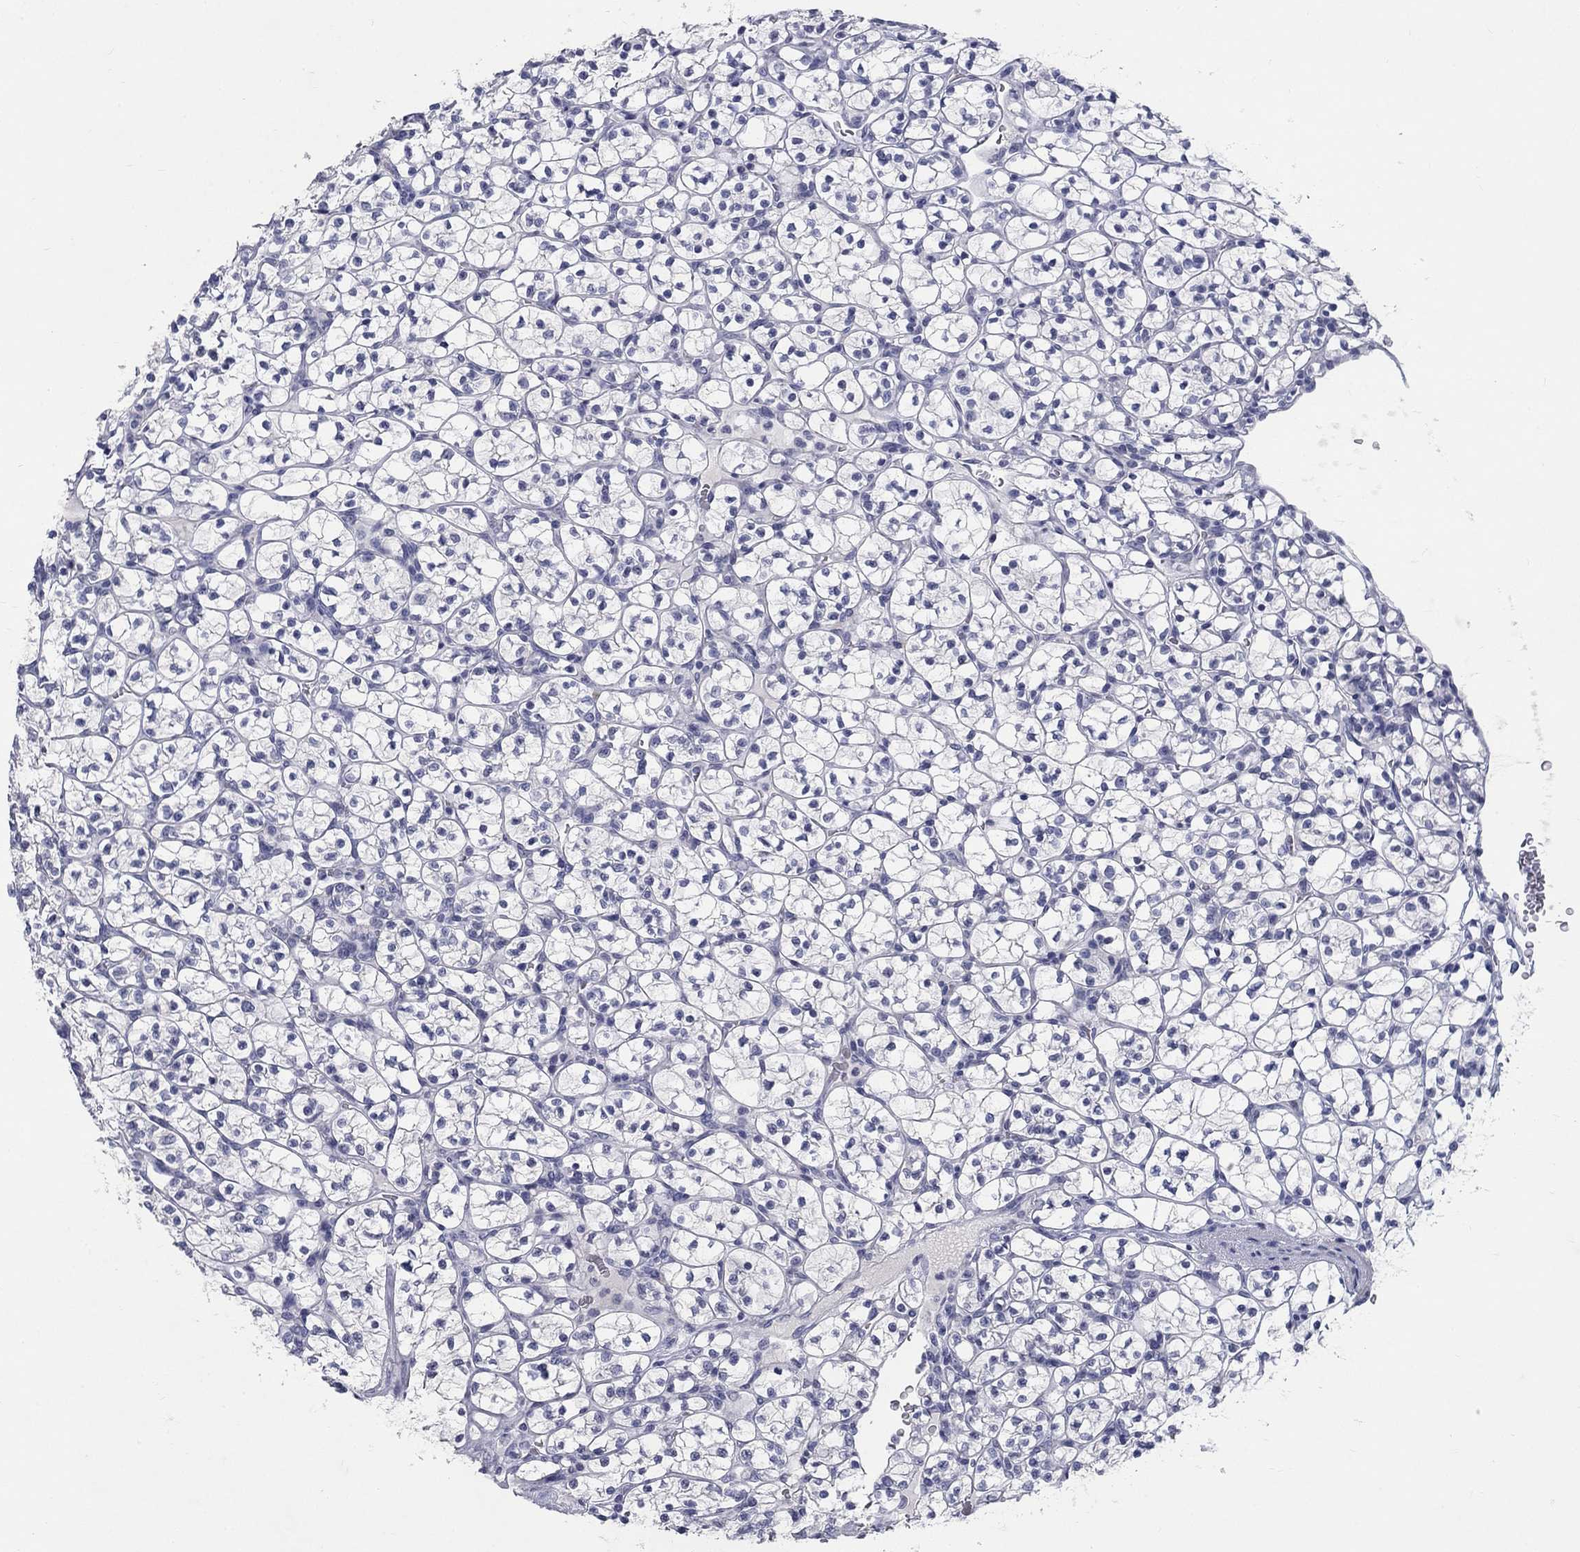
{"staining": {"intensity": "negative", "quantity": "none", "location": "none"}, "tissue": "renal cancer", "cell_type": "Tumor cells", "image_type": "cancer", "snomed": [{"axis": "morphology", "description": "Adenocarcinoma, NOS"}, {"axis": "topography", "description": "Kidney"}], "caption": "IHC micrograph of renal cancer (adenocarcinoma) stained for a protein (brown), which displays no staining in tumor cells.", "gene": "ELAVL4", "patient": {"sex": "female", "age": 89}}